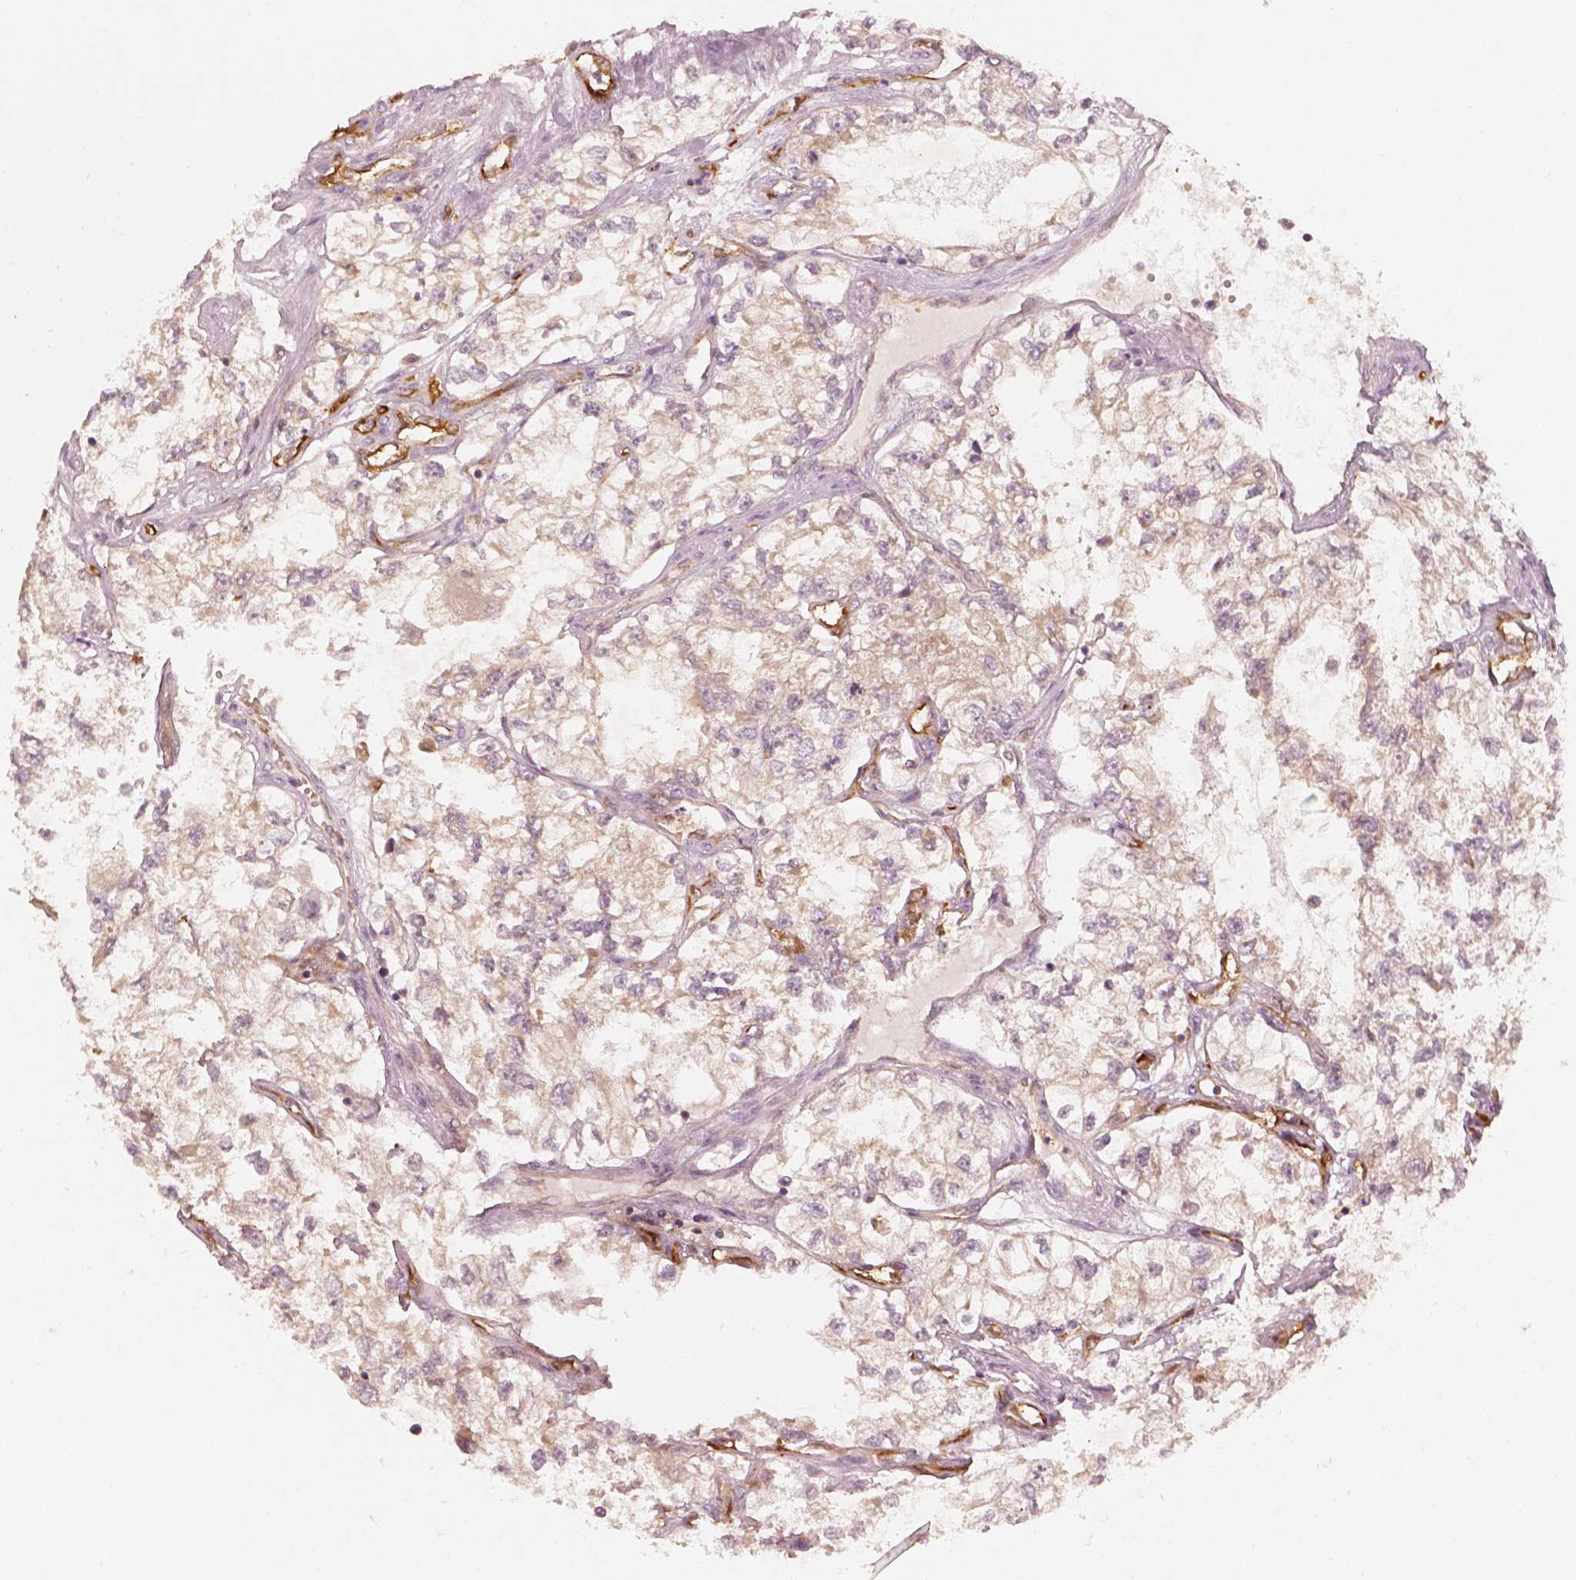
{"staining": {"intensity": "negative", "quantity": "none", "location": "none"}, "tissue": "renal cancer", "cell_type": "Tumor cells", "image_type": "cancer", "snomed": [{"axis": "morphology", "description": "Adenocarcinoma, NOS"}, {"axis": "topography", "description": "Kidney"}], "caption": "Tumor cells show no significant staining in renal cancer.", "gene": "FSCN1", "patient": {"sex": "female", "age": 59}}